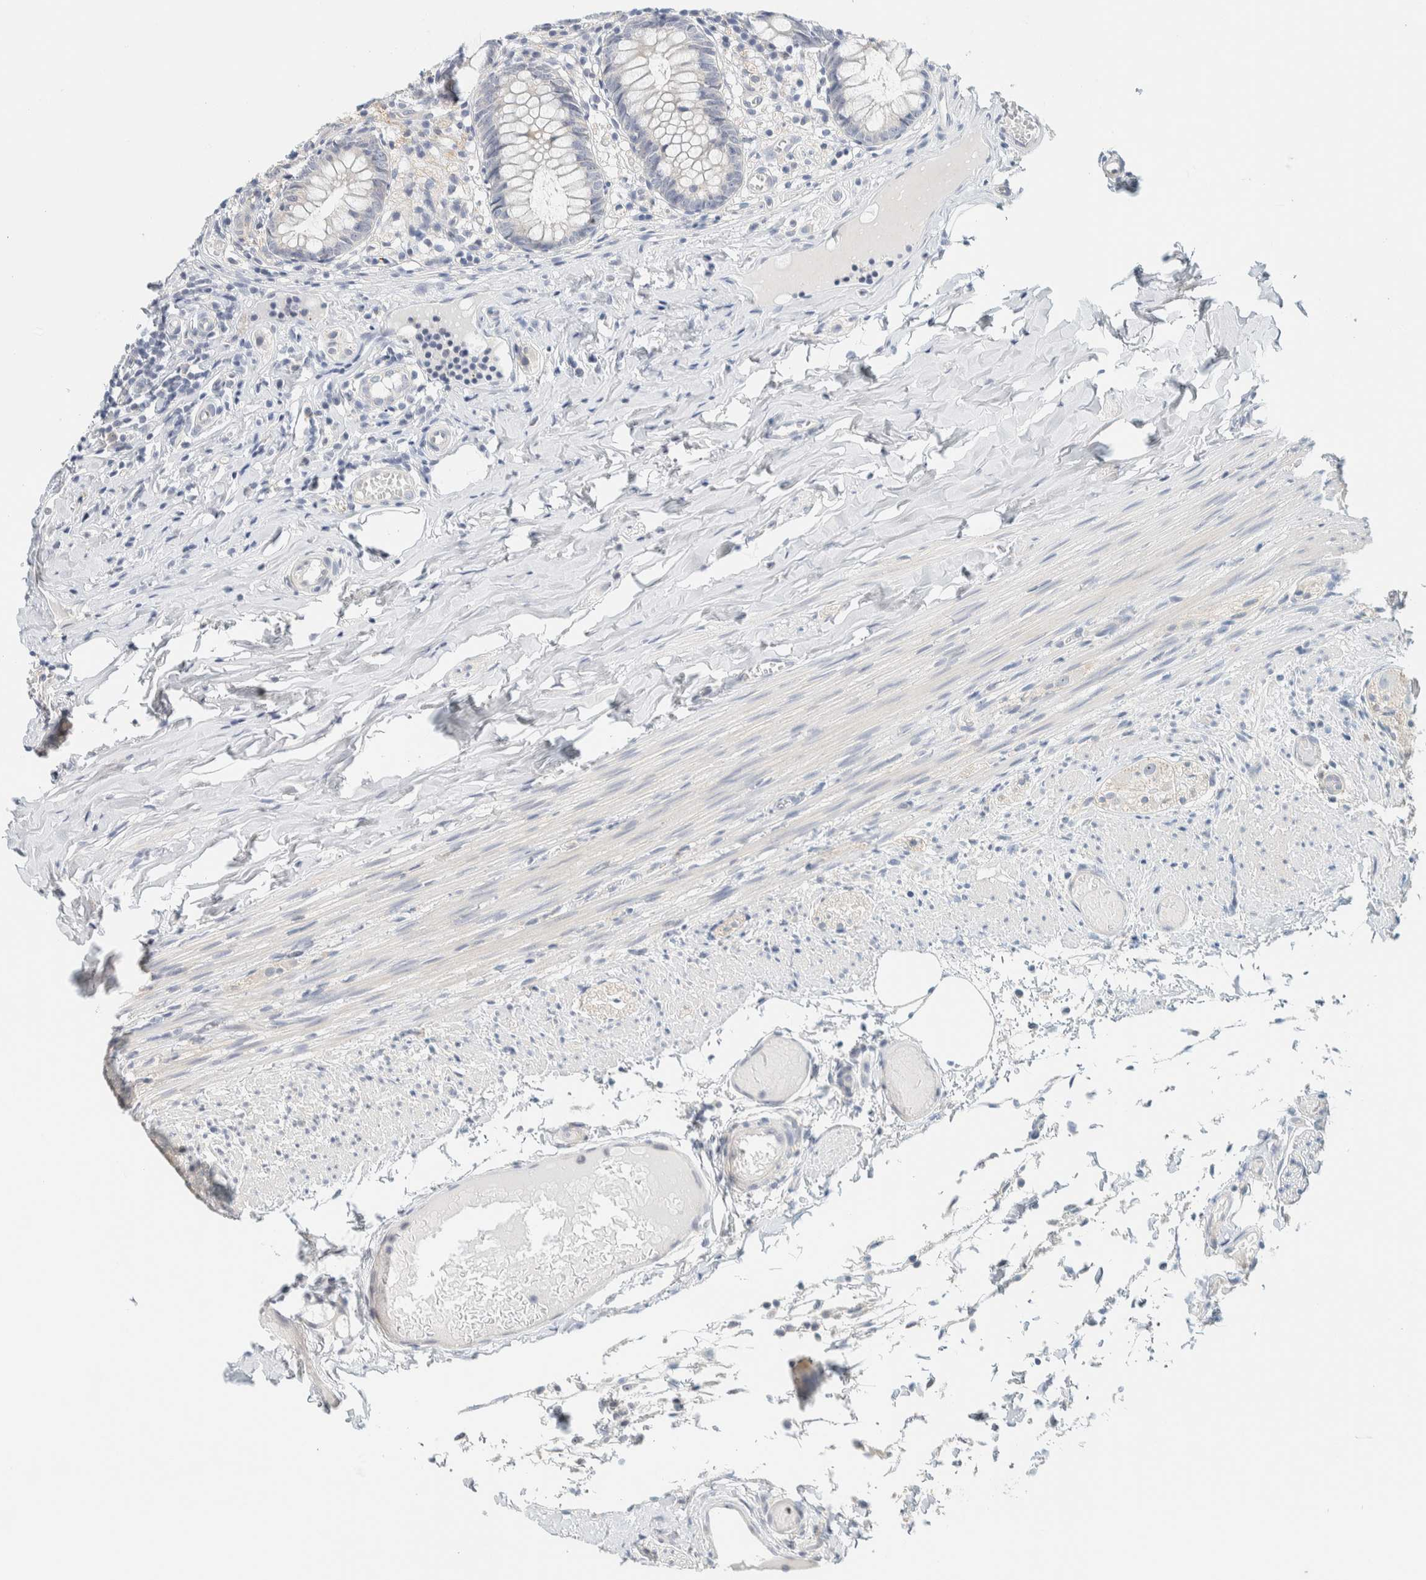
{"staining": {"intensity": "negative", "quantity": "none", "location": "none"}, "tissue": "appendix", "cell_type": "Glandular cells", "image_type": "normal", "snomed": [{"axis": "morphology", "description": "Normal tissue, NOS"}, {"axis": "topography", "description": "Appendix"}], "caption": "The histopathology image exhibits no staining of glandular cells in normal appendix. (Stains: DAB immunohistochemistry (IHC) with hematoxylin counter stain, Microscopy: brightfield microscopy at high magnification).", "gene": "NDE1", "patient": {"sex": "male", "age": 8}}